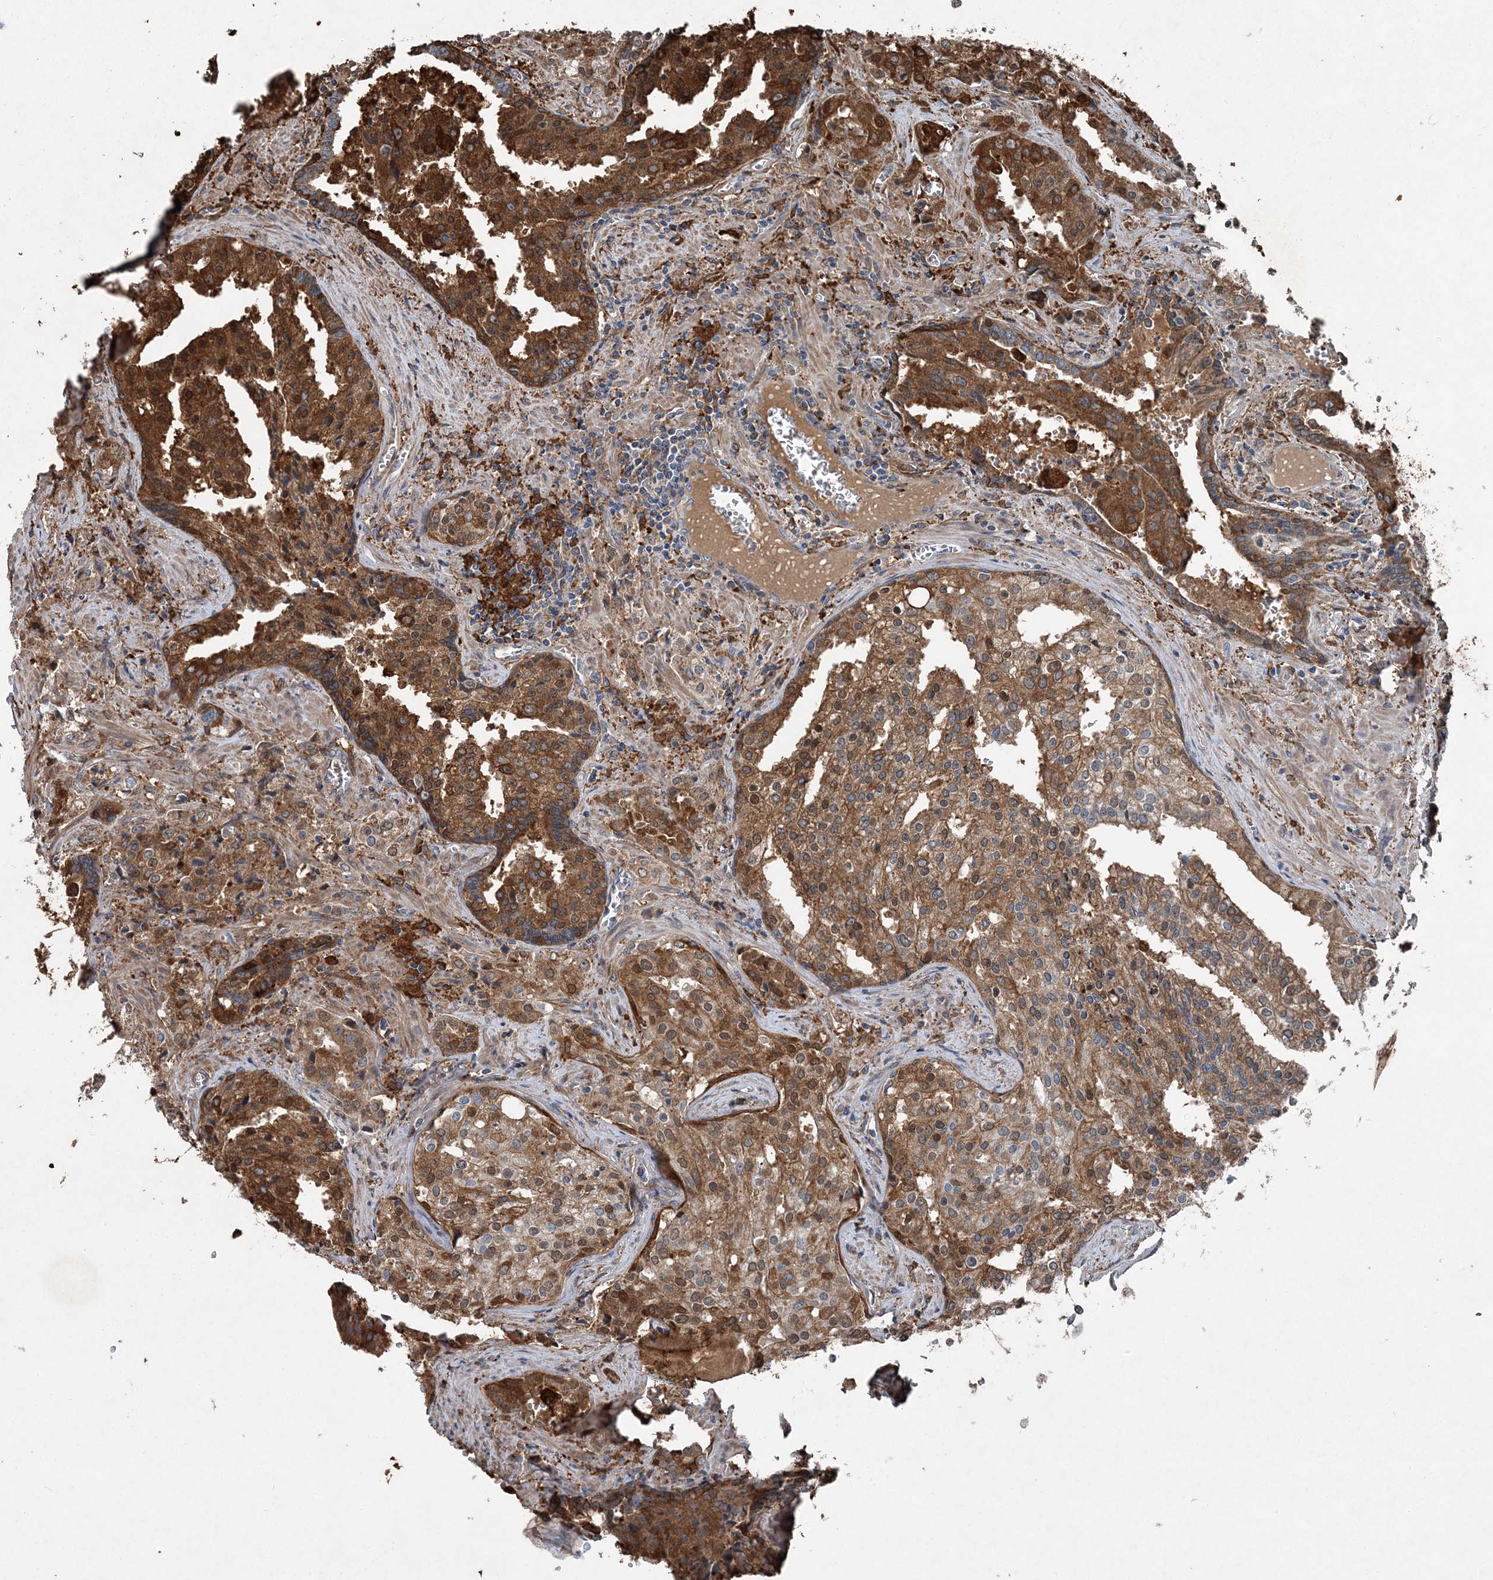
{"staining": {"intensity": "strong", "quantity": ">75%", "location": "cytoplasmic/membranous"}, "tissue": "prostate cancer", "cell_type": "Tumor cells", "image_type": "cancer", "snomed": [{"axis": "morphology", "description": "Adenocarcinoma, High grade"}, {"axis": "topography", "description": "Prostate"}], "caption": "A high amount of strong cytoplasmic/membranous expression is identified in about >75% of tumor cells in adenocarcinoma (high-grade) (prostate) tissue.", "gene": "SPOPL", "patient": {"sex": "male", "age": 68}}